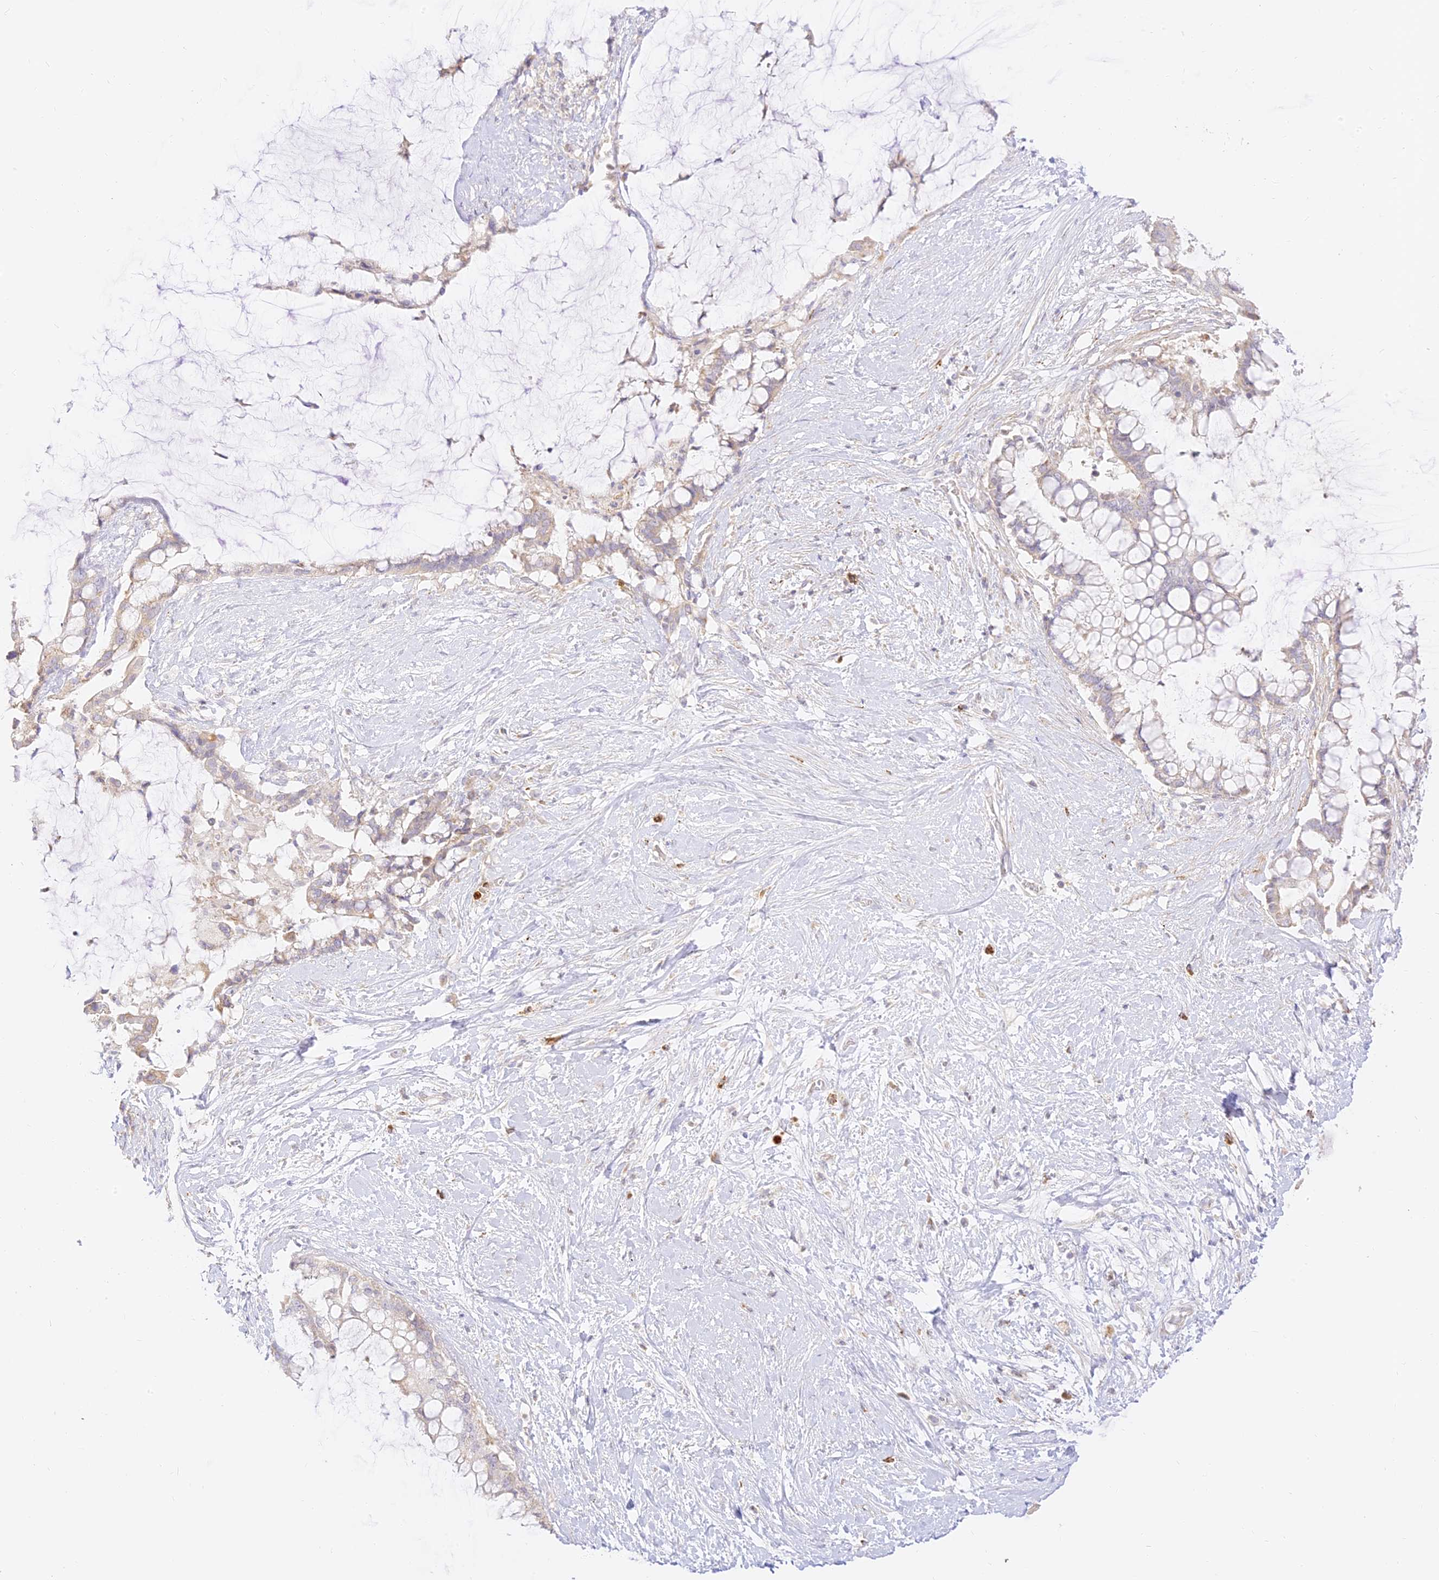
{"staining": {"intensity": "weak", "quantity": "<25%", "location": "cytoplasmic/membranous"}, "tissue": "pancreatic cancer", "cell_type": "Tumor cells", "image_type": "cancer", "snomed": [{"axis": "morphology", "description": "Adenocarcinoma, NOS"}, {"axis": "topography", "description": "Pancreas"}], "caption": "High magnification brightfield microscopy of adenocarcinoma (pancreatic) stained with DAB (brown) and counterstained with hematoxylin (blue): tumor cells show no significant positivity.", "gene": "LRRC15", "patient": {"sex": "male", "age": 41}}